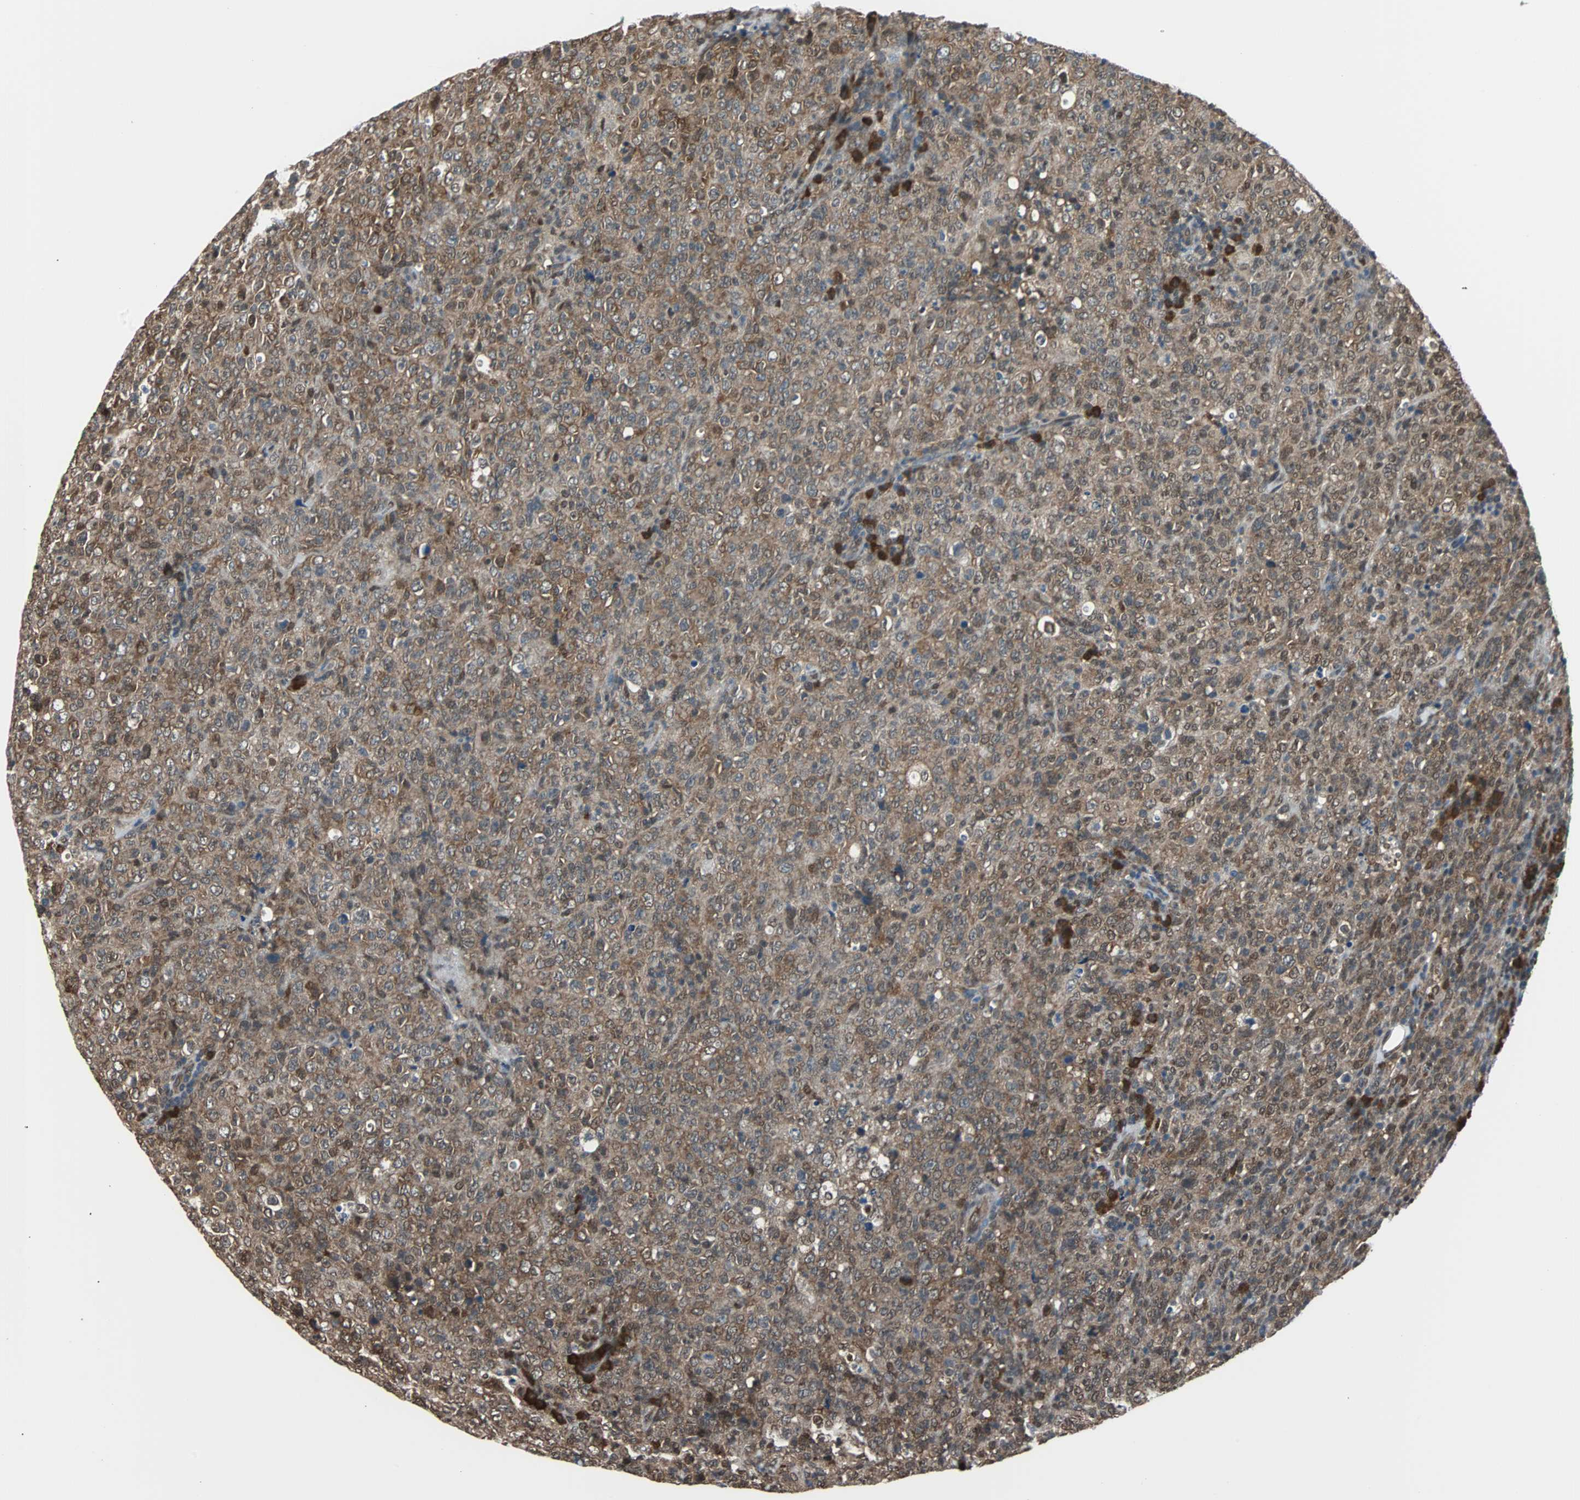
{"staining": {"intensity": "strong", "quantity": ">75%", "location": "cytoplasmic/membranous"}, "tissue": "lymphoma", "cell_type": "Tumor cells", "image_type": "cancer", "snomed": [{"axis": "morphology", "description": "Malignant lymphoma, non-Hodgkin's type, High grade"}, {"axis": "topography", "description": "Tonsil"}], "caption": "A micrograph of malignant lymphoma, non-Hodgkin's type (high-grade) stained for a protein demonstrates strong cytoplasmic/membranous brown staining in tumor cells.", "gene": "VCP", "patient": {"sex": "female", "age": 36}}